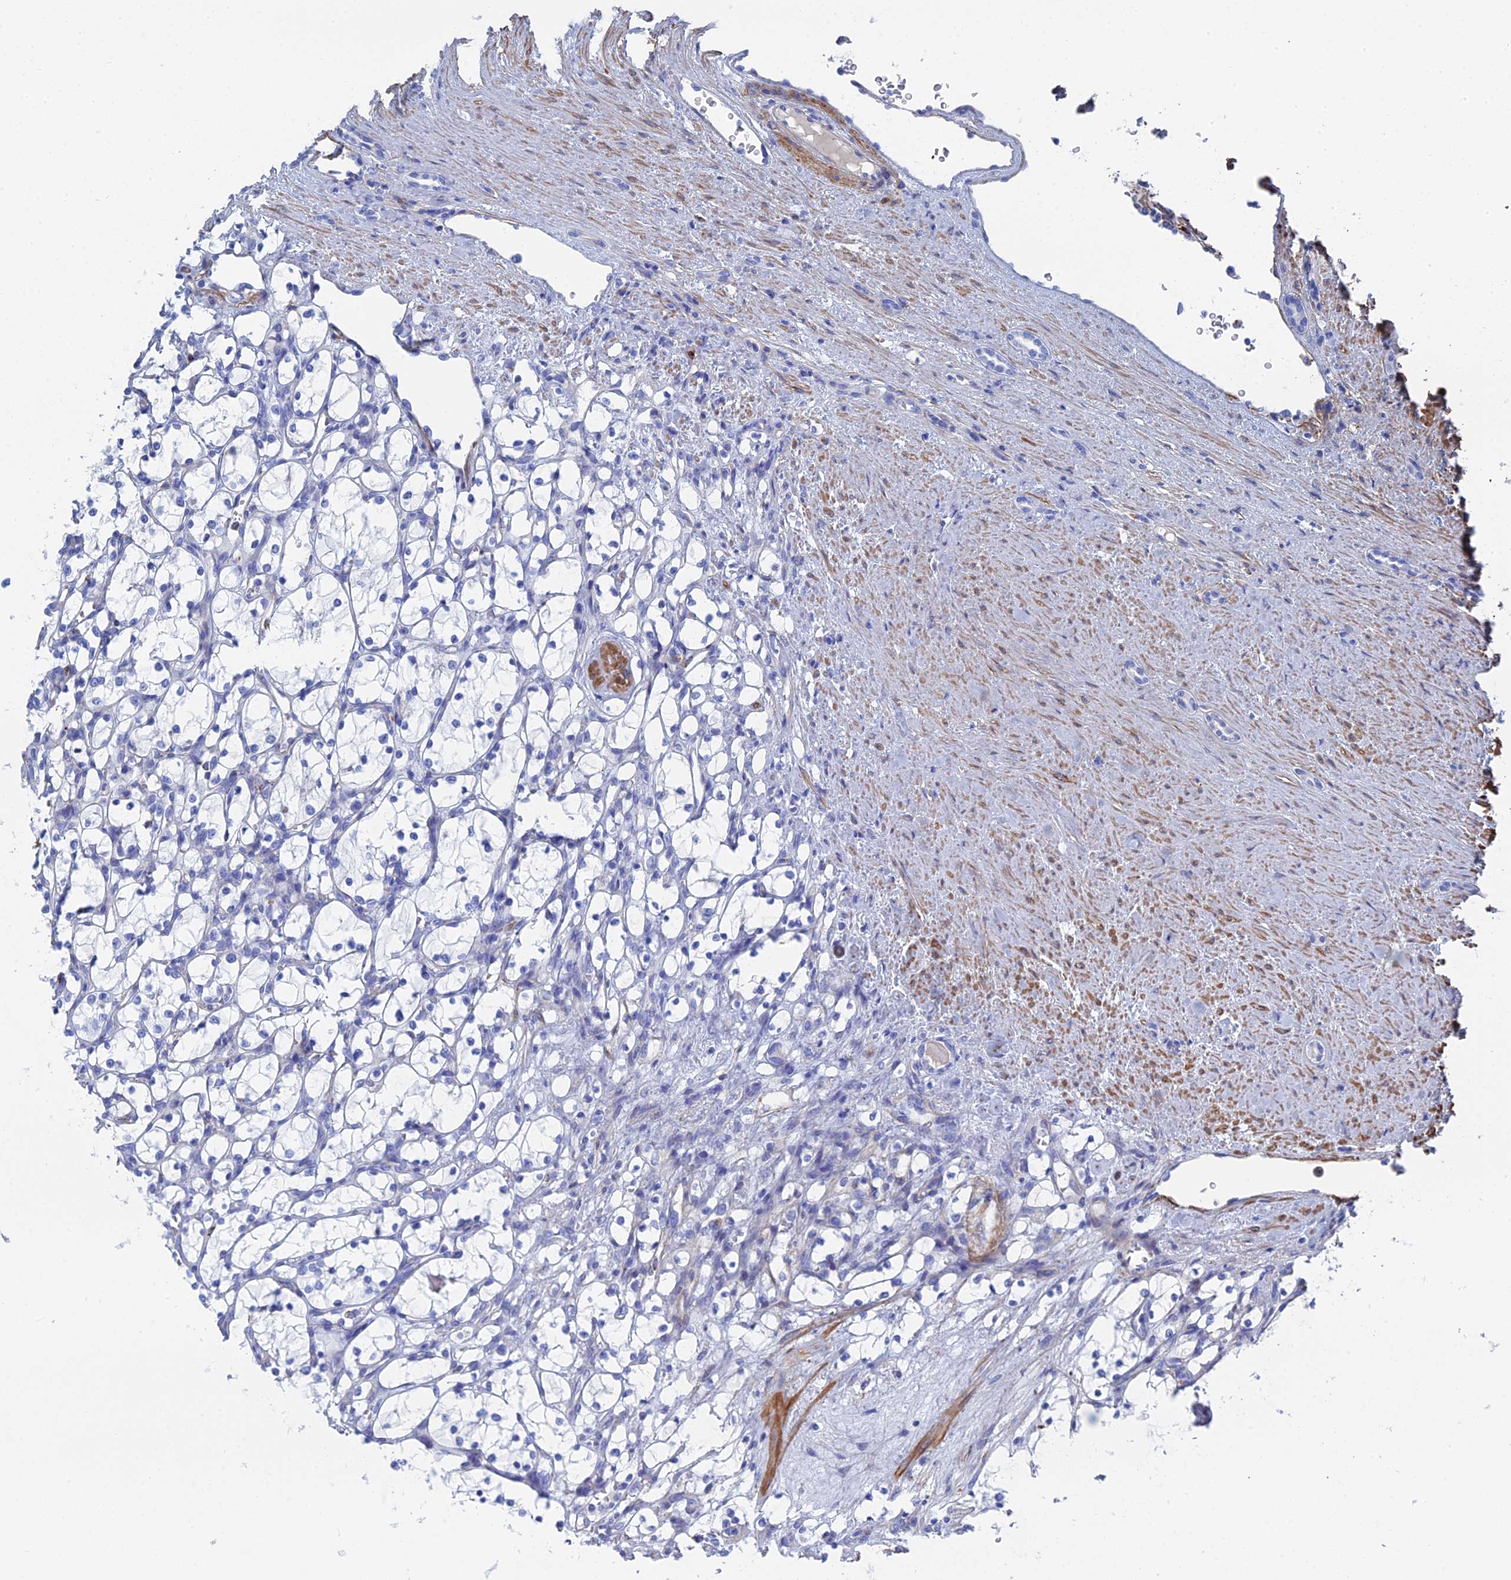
{"staining": {"intensity": "negative", "quantity": "none", "location": "none"}, "tissue": "renal cancer", "cell_type": "Tumor cells", "image_type": "cancer", "snomed": [{"axis": "morphology", "description": "Adenocarcinoma, NOS"}, {"axis": "topography", "description": "Kidney"}], "caption": "The photomicrograph reveals no staining of tumor cells in renal adenocarcinoma.", "gene": "STRA6", "patient": {"sex": "female", "age": 69}}